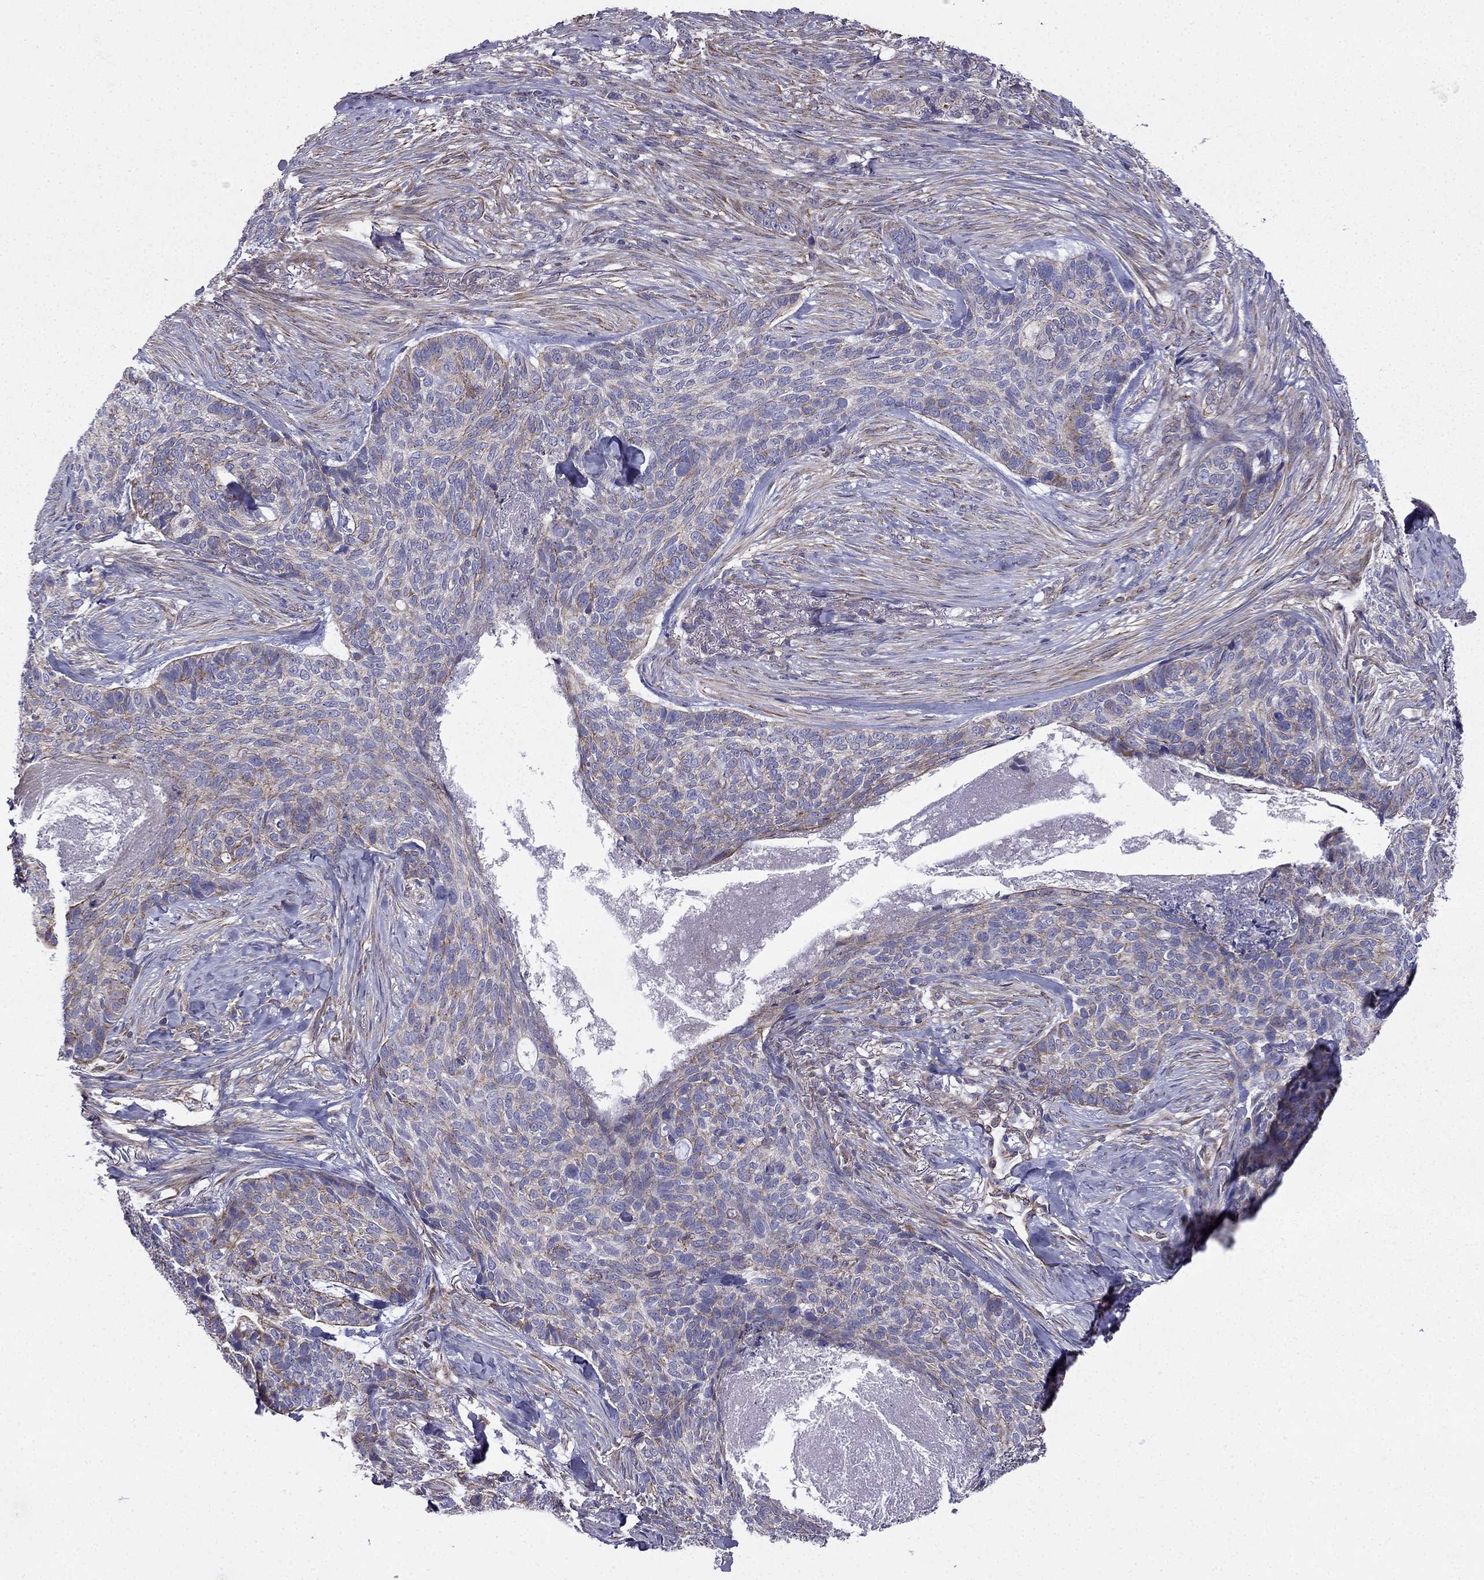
{"staining": {"intensity": "moderate", "quantity": "<25%", "location": "cytoplasmic/membranous"}, "tissue": "skin cancer", "cell_type": "Tumor cells", "image_type": "cancer", "snomed": [{"axis": "morphology", "description": "Basal cell carcinoma"}, {"axis": "topography", "description": "Skin"}], "caption": "A histopathology image showing moderate cytoplasmic/membranous positivity in approximately <25% of tumor cells in skin cancer (basal cell carcinoma), as visualized by brown immunohistochemical staining.", "gene": "ENOX1", "patient": {"sex": "female", "age": 69}}